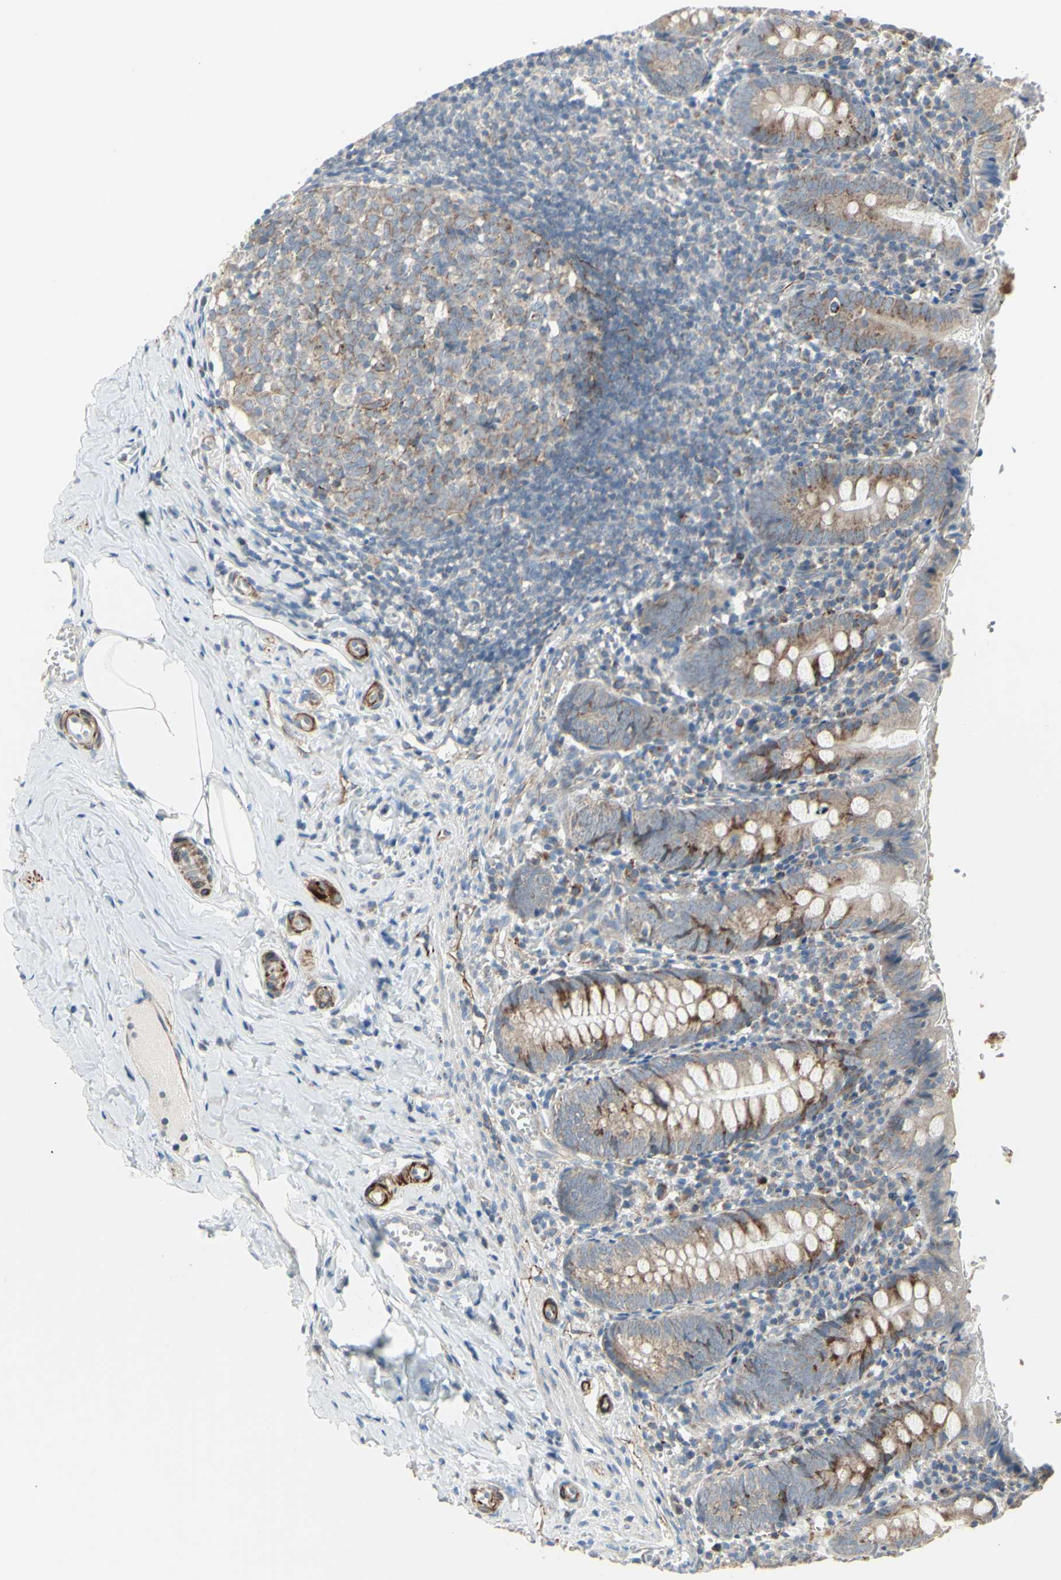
{"staining": {"intensity": "weak", "quantity": "25%-75%", "location": "cytoplasmic/membranous"}, "tissue": "appendix", "cell_type": "Glandular cells", "image_type": "normal", "snomed": [{"axis": "morphology", "description": "Normal tissue, NOS"}, {"axis": "topography", "description": "Appendix"}], "caption": "An image of appendix stained for a protein displays weak cytoplasmic/membranous brown staining in glandular cells.", "gene": "FAM171B", "patient": {"sex": "female", "age": 10}}